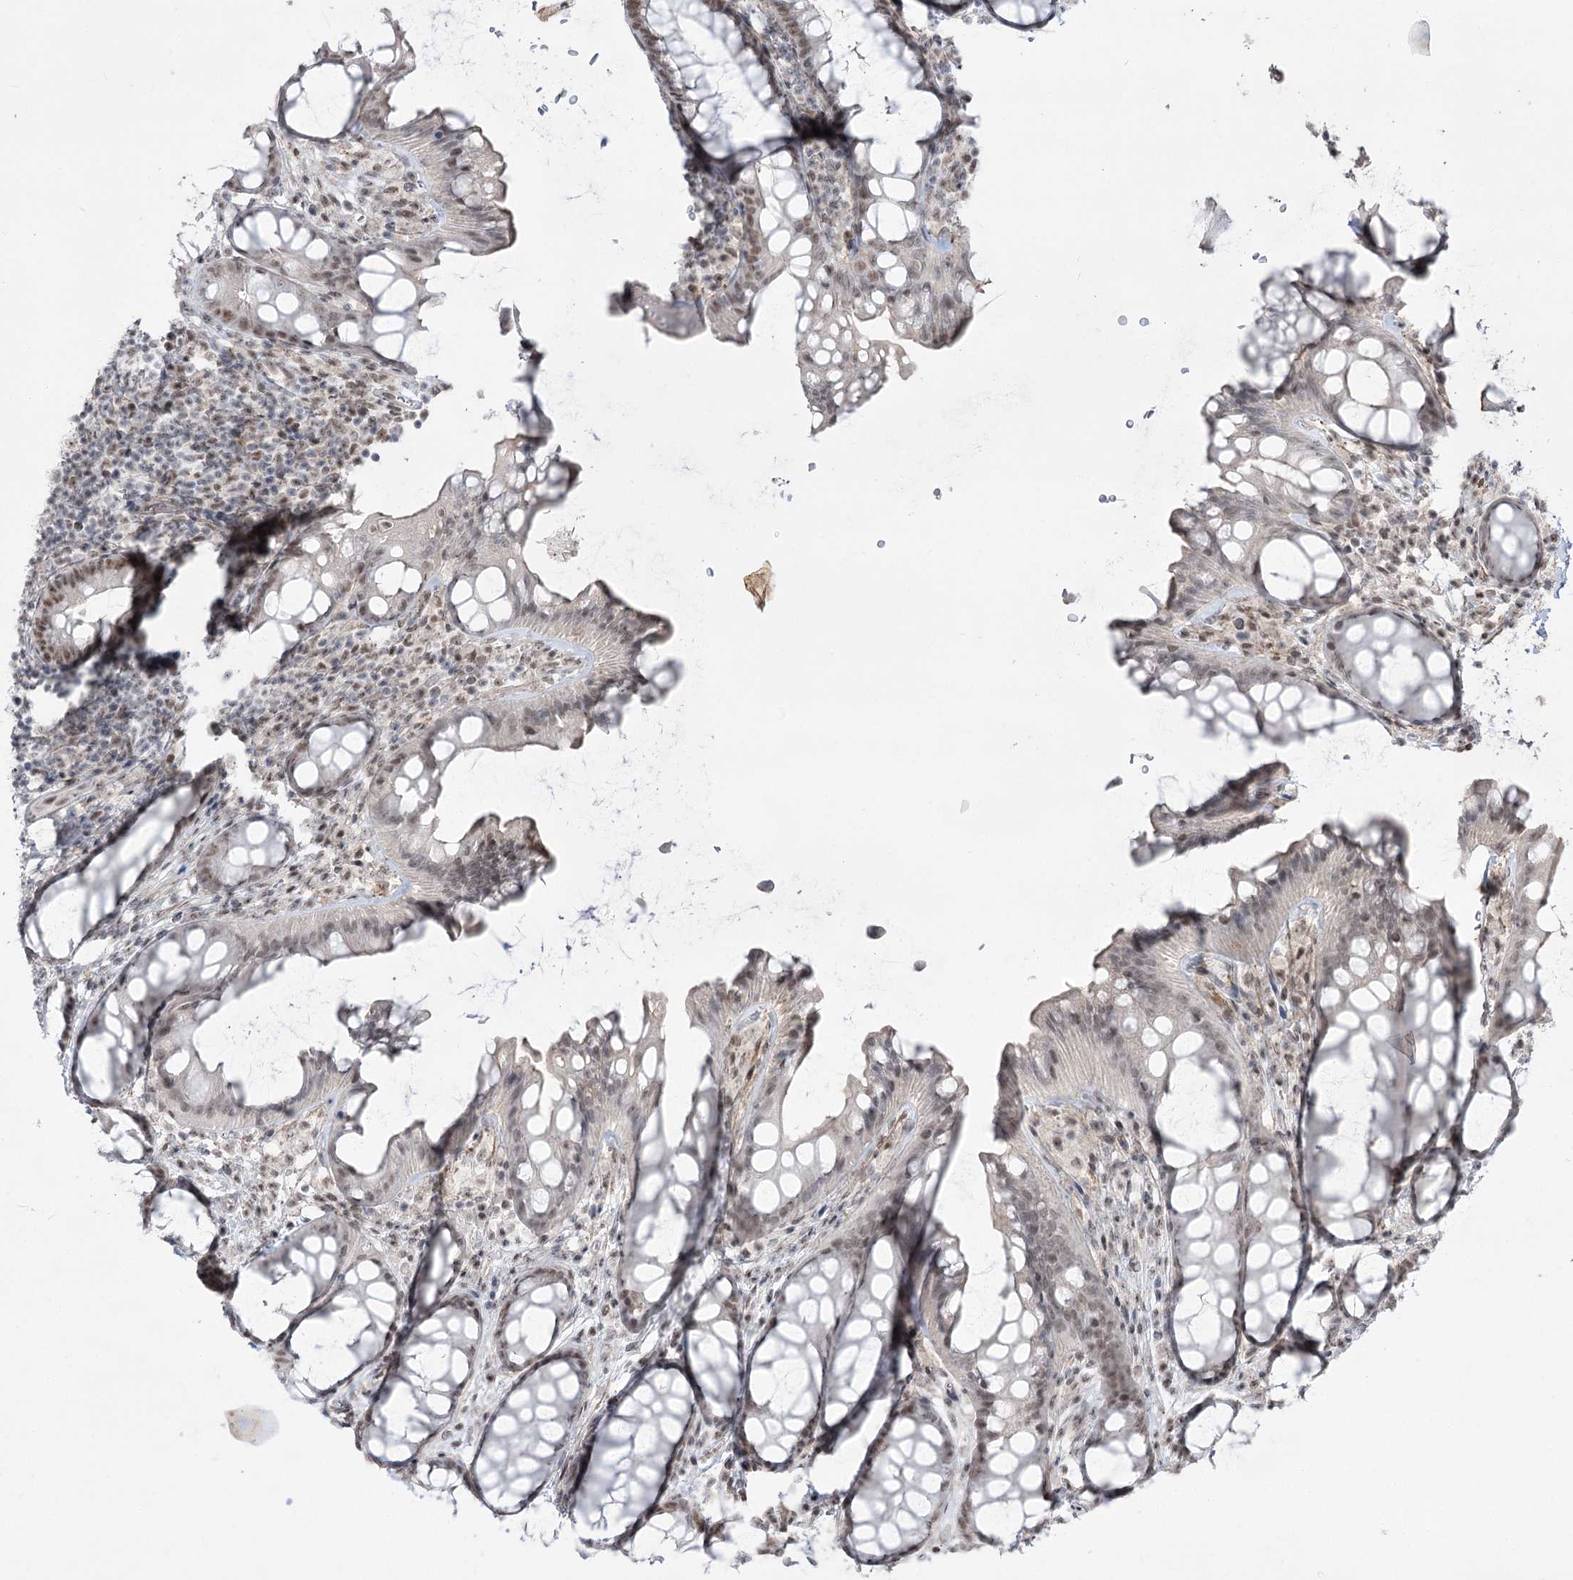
{"staining": {"intensity": "weak", "quantity": ">75%", "location": "cytoplasmic/membranous,nuclear"}, "tissue": "colon", "cell_type": "Endothelial cells", "image_type": "normal", "snomed": [{"axis": "morphology", "description": "Normal tissue, NOS"}, {"axis": "topography", "description": "Colon"}], "caption": "Immunohistochemistry of unremarkable colon shows low levels of weak cytoplasmic/membranous,nuclear staining in approximately >75% of endothelial cells.", "gene": "ZSCAN23", "patient": {"sex": "female", "age": 82}}